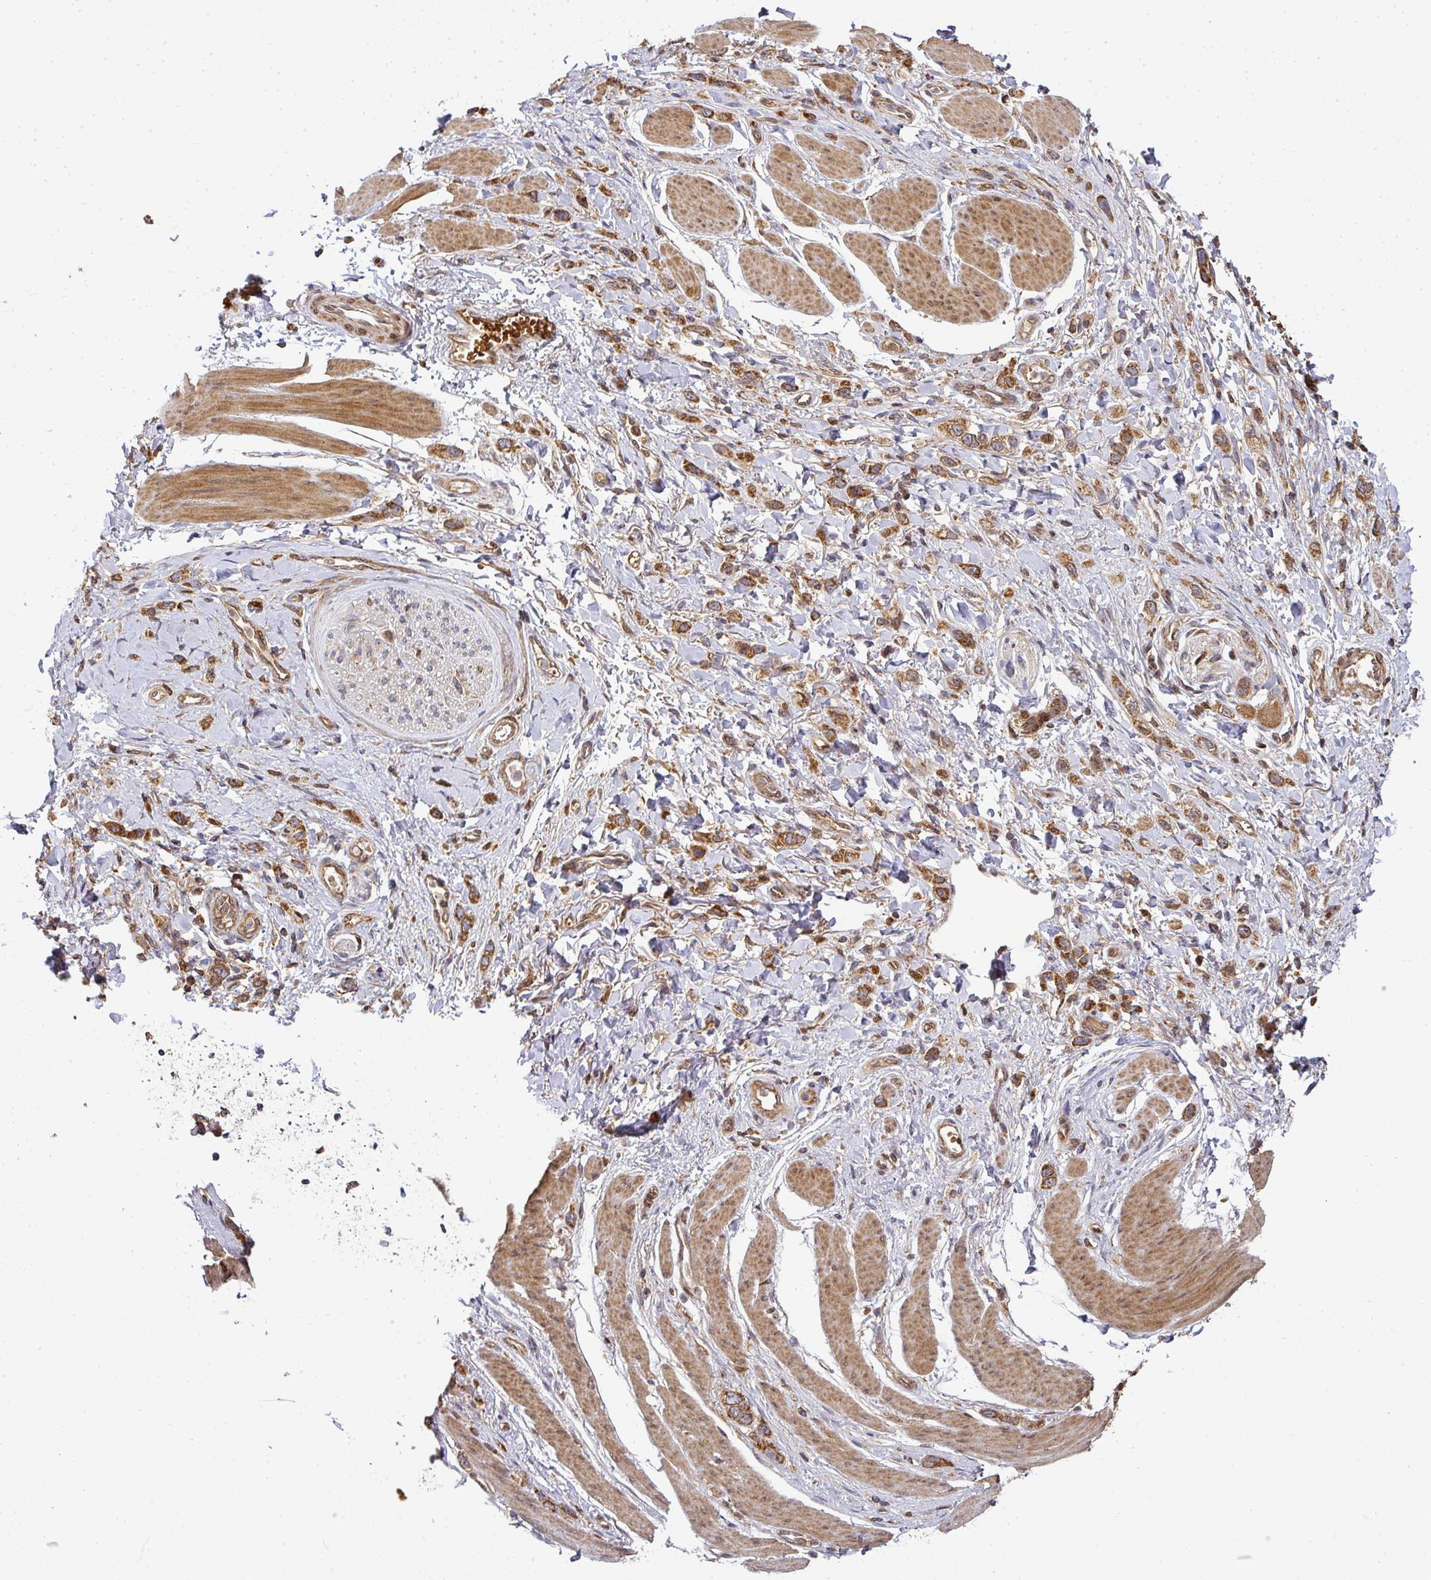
{"staining": {"intensity": "strong", "quantity": ">75%", "location": "cytoplasmic/membranous"}, "tissue": "stomach cancer", "cell_type": "Tumor cells", "image_type": "cancer", "snomed": [{"axis": "morphology", "description": "Adenocarcinoma, NOS"}, {"axis": "topography", "description": "Stomach"}], "caption": "Stomach adenocarcinoma stained with immunohistochemistry (IHC) displays strong cytoplasmic/membranous positivity in approximately >75% of tumor cells.", "gene": "MALSU1", "patient": {"sex": "female", "age": 65}}